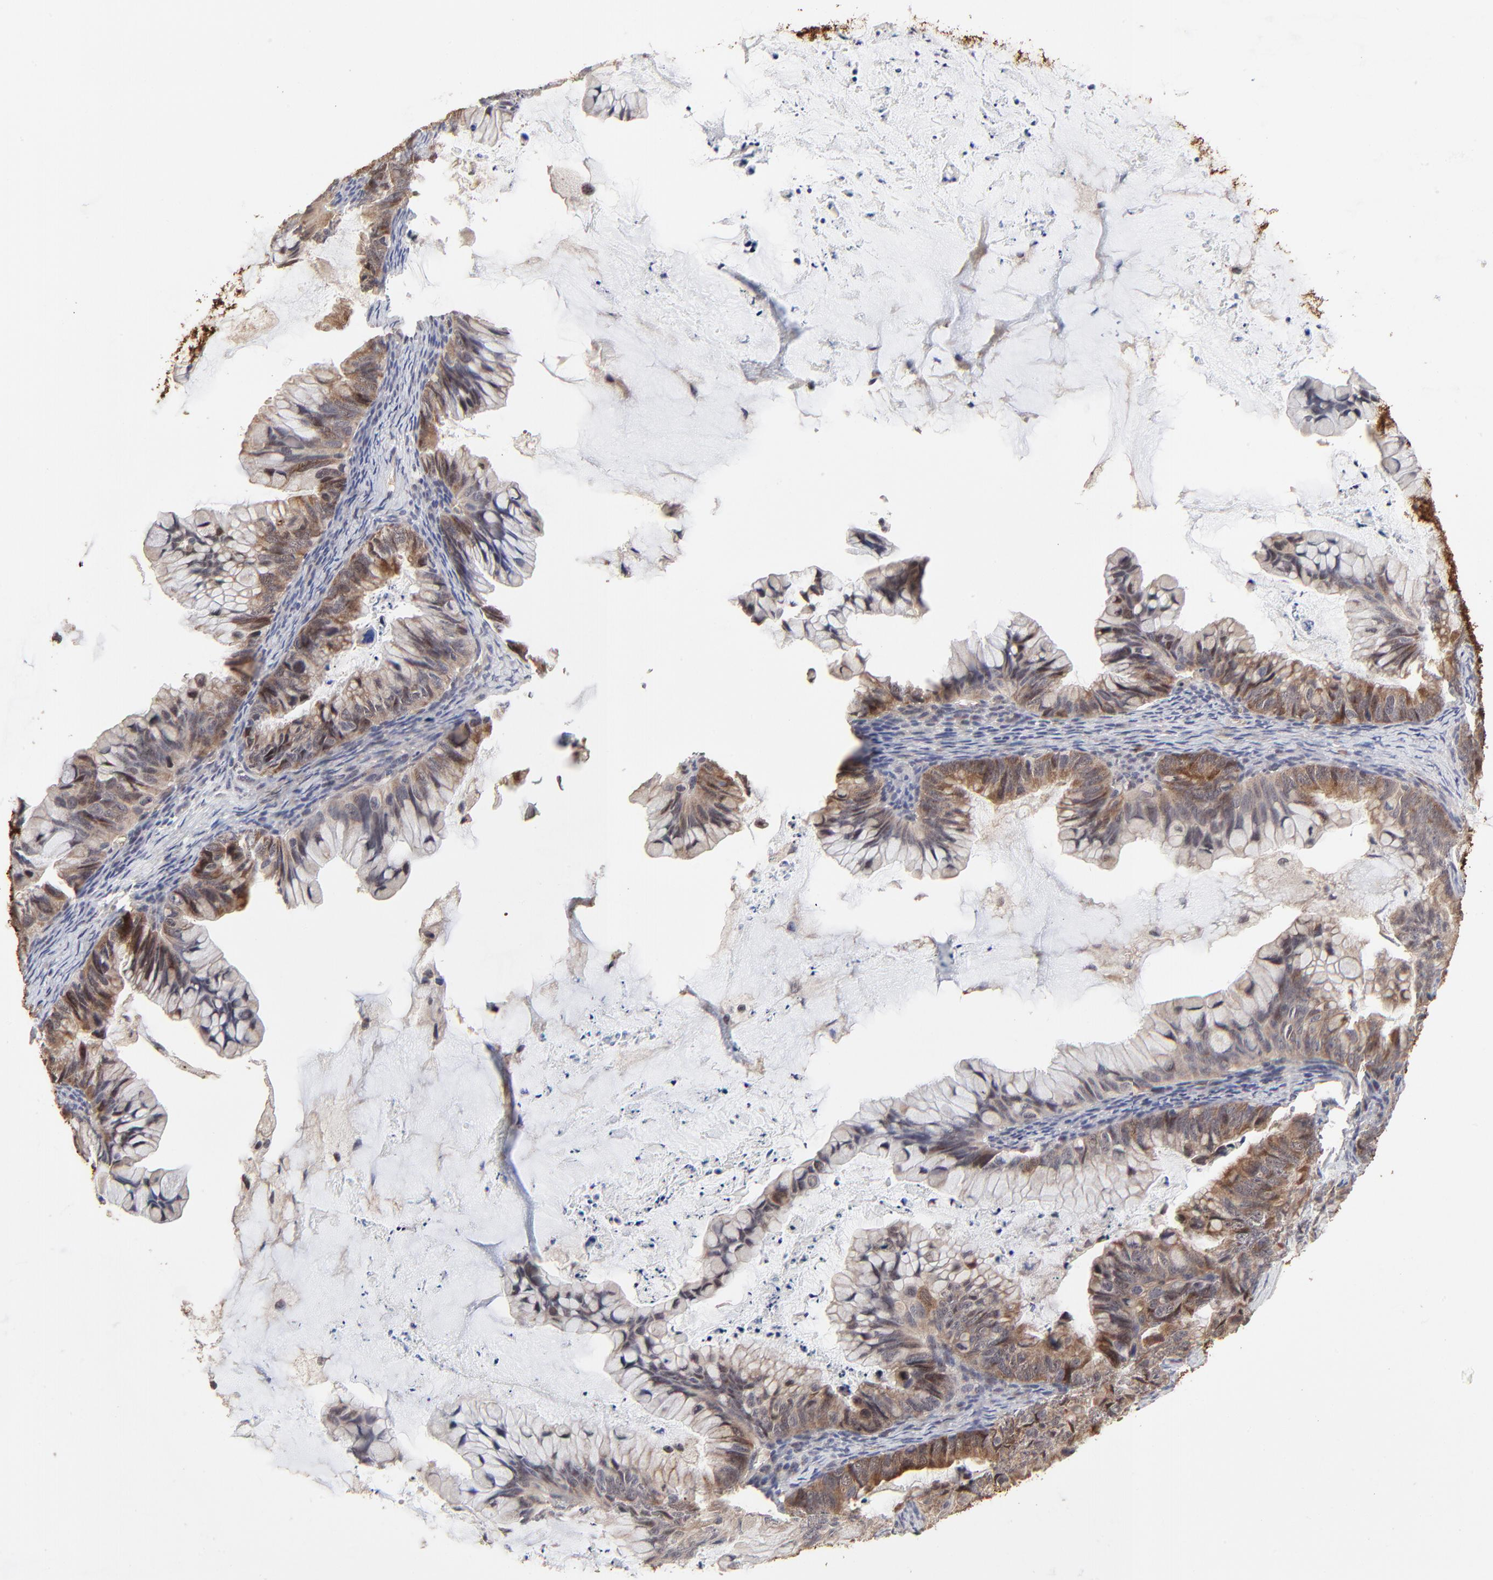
{"staining": {"intensity": "moderate", "quantity": ">75%", "location": "cytoplasmic/membranous"}, "tissue": "ovarian cancer", "cell_type": "Tumor cells", "image_type": "cancer", "snomed": [{"axis": "morphology", "description": "Cystadenocarcinoma, mucinous, NOS"}, {"axis": "topography", "description": "Ovary"}], "caption": "Moderate cytoplasmic/membranous protein staining is seen in approximately >75% of tumor cells in ovarian mucinous cystadenocarcinoma. Nuclei are stained in blue.", "gene": "FRMD8", "patient": {"sex": "female", "age": 36}}